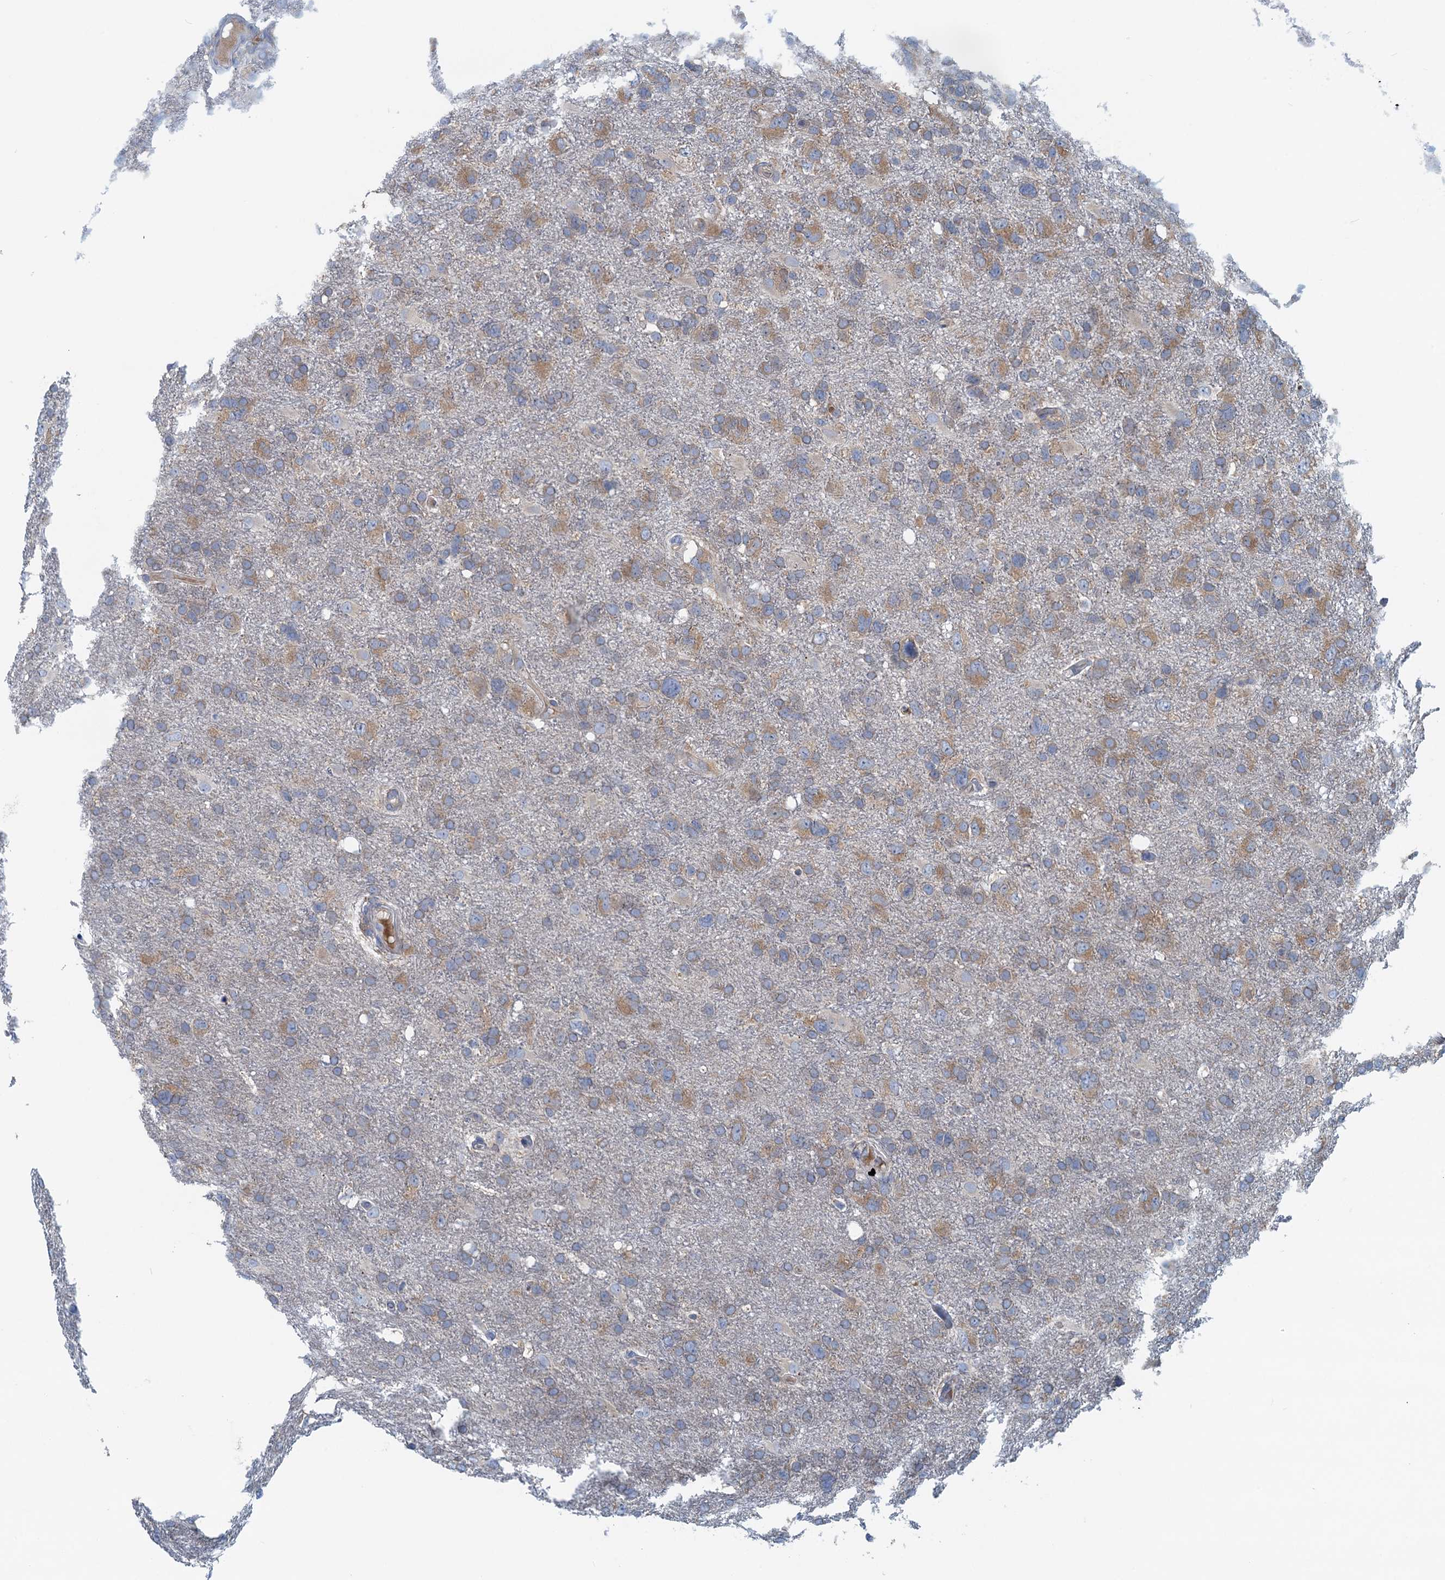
{"staining": {"intensity": "moderate", "quantity": "25%-75%", "location": "cytoplasmic/membranous"}, "tissue": "glioma", "cell_type": "Tumor cells", "image_type": "cancer", "snomed": [{"axis": "morphology", "description": "Glioma, malignant, High grade"}, {"axis": "topography", "description": "Brain"}], "caption": "Tumor cells demonstrate medium levels of moderate cytoplasmic/membranous positivity in about 25%-75% of cells in malignant glioma (high-grade). (Stains: DAB in brown, nuclei in blue, Microscopy: brightfield microscopy at high magnification).", "gene": "MYDGF", "patient": {"sex": "male", "age": 61}}